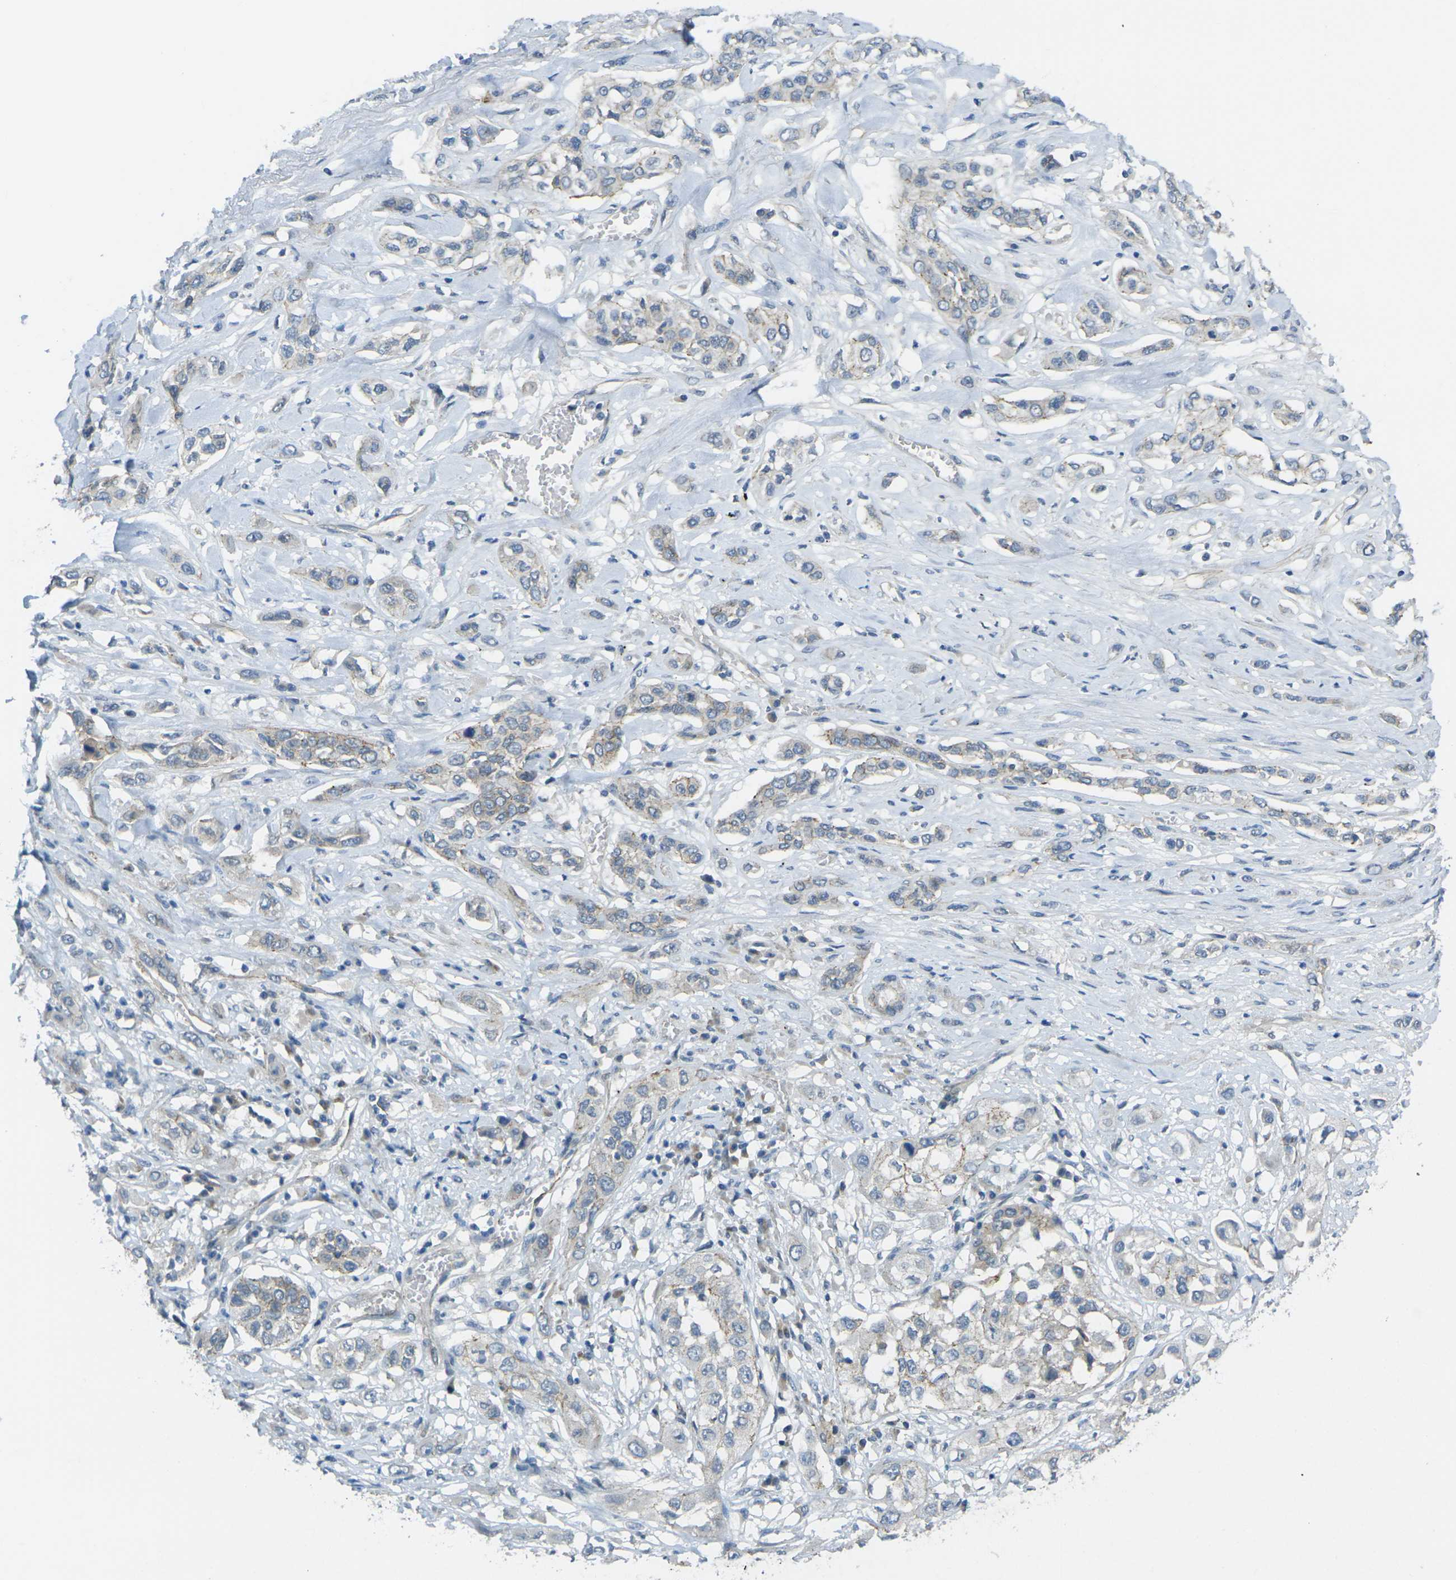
{"staining": {"intensity": "weak", "quantity": "<25%", "location": "cytoplasmic/membranous"}, "tissue": "lung cancer", "cell_type": "Tumor cells", "image_type": "cancer", "snomed": [{"axis": "morphology", "description": "Squamous cell carcinoma, NOS"}, {"axis": "topography", "description": "Lung"}], "caption": "Protein analysis of lung squamous cell carcinoma displays no significant positivity in tumor cells.", "gene": "RHBDD1", "patient": {"sex": "male", "age": 71}}